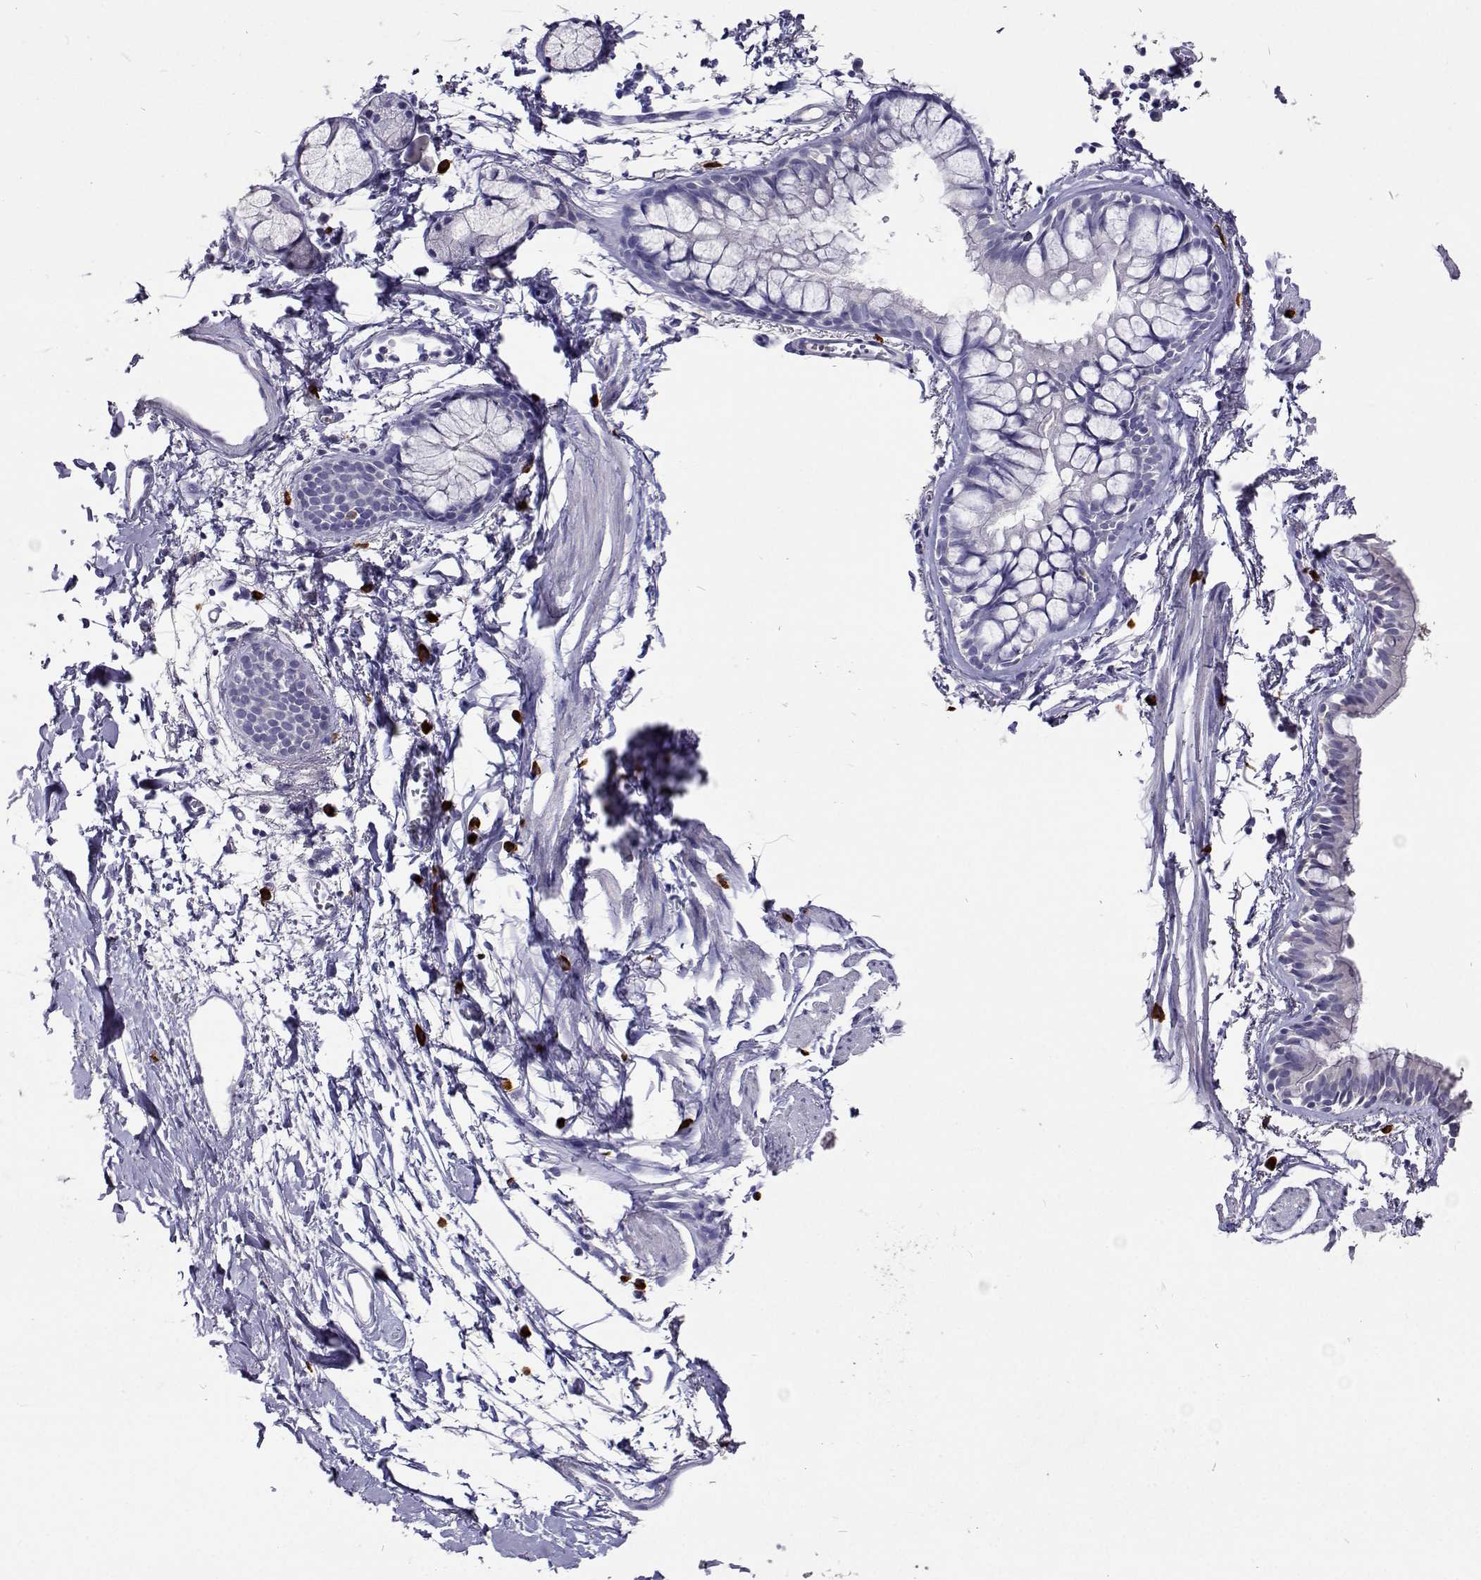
{"staining": {"intensity": "negative", "quantity": "none", "location": "none"}, "tissue": "bronchus", "cell_type": "Respiratory epithelial cells", "image_type": "normal", "snomed": [{"axis": "morphology", "description": "Normal tissue, NOS"}, {"axis": "topography", "description": "Cartilage tissue"}, {"axis": "topography", "description": "Bronchus"}], "caption": "Immunohistochemical staining of unremarkable bronchus displays no significant positivity in respiratory epithelial cells. (Brightfield microscopy of DAB (3,3'-diaminobenzidine) IHC at high magnification).", "gene": "CFAP44", "patient": {"sex": "female", "age": 59}}